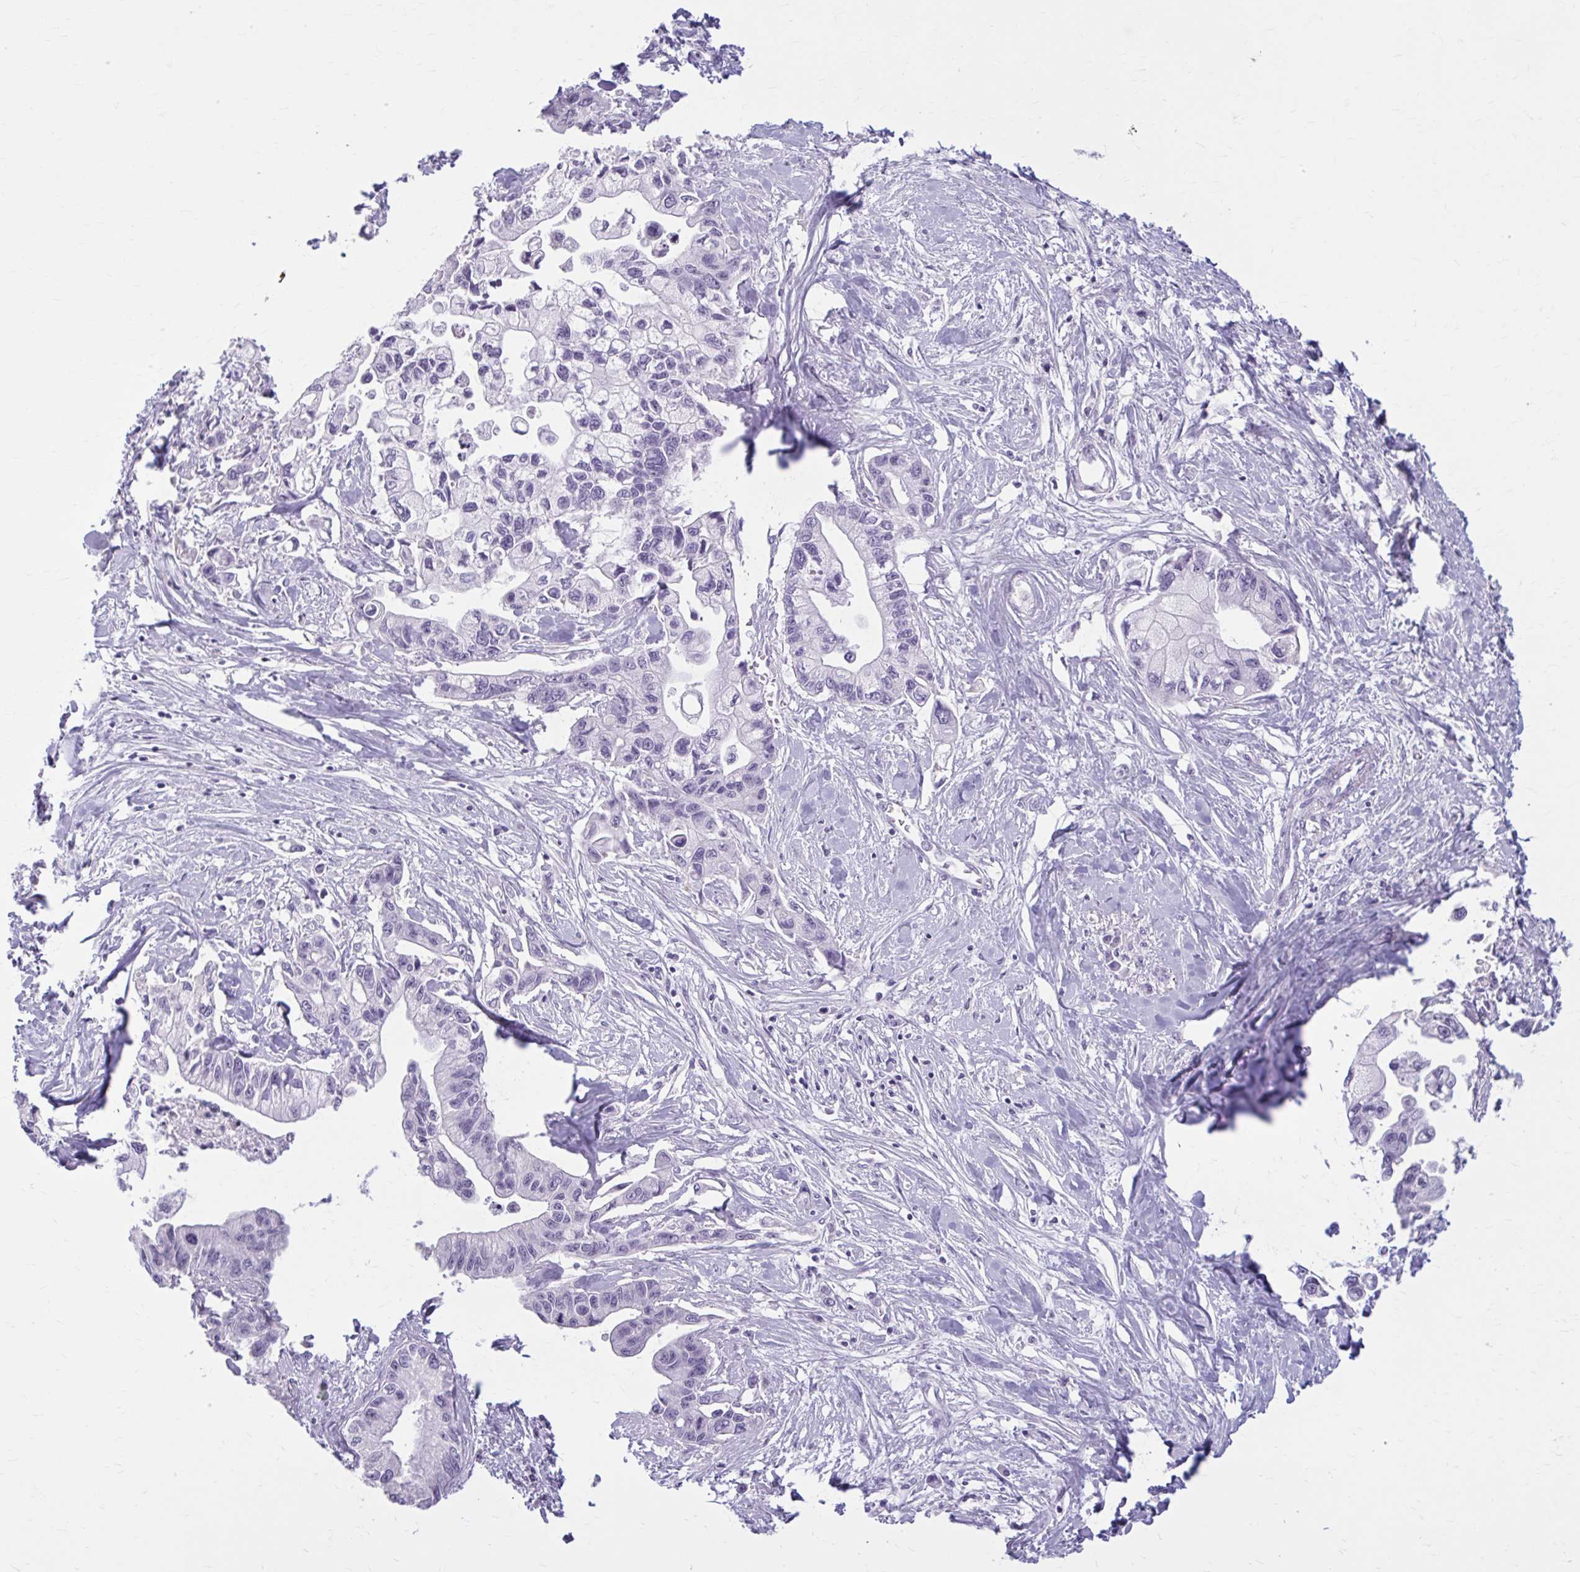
{"staining": {"intensity": "negative", "quantity": "none", "location": "none"}, "tissue": "pancreatic cancer", "cell_type": "Tumor cells", "image_type": "cancer", "snomed": [{"axis": "morphology", "description": "Adenocarcinoma, NOS"}, {"axis": "topography", "description": "Pancreas"}], "caption": "DAB (3,3'-diaminobenzidine) immunohistochemical staining of pancreatic adenocarcinoma exhibits no significant expression in tumor cells.", "gene": "OR4B1", "patient": {"sex": "male", "age": 61}}